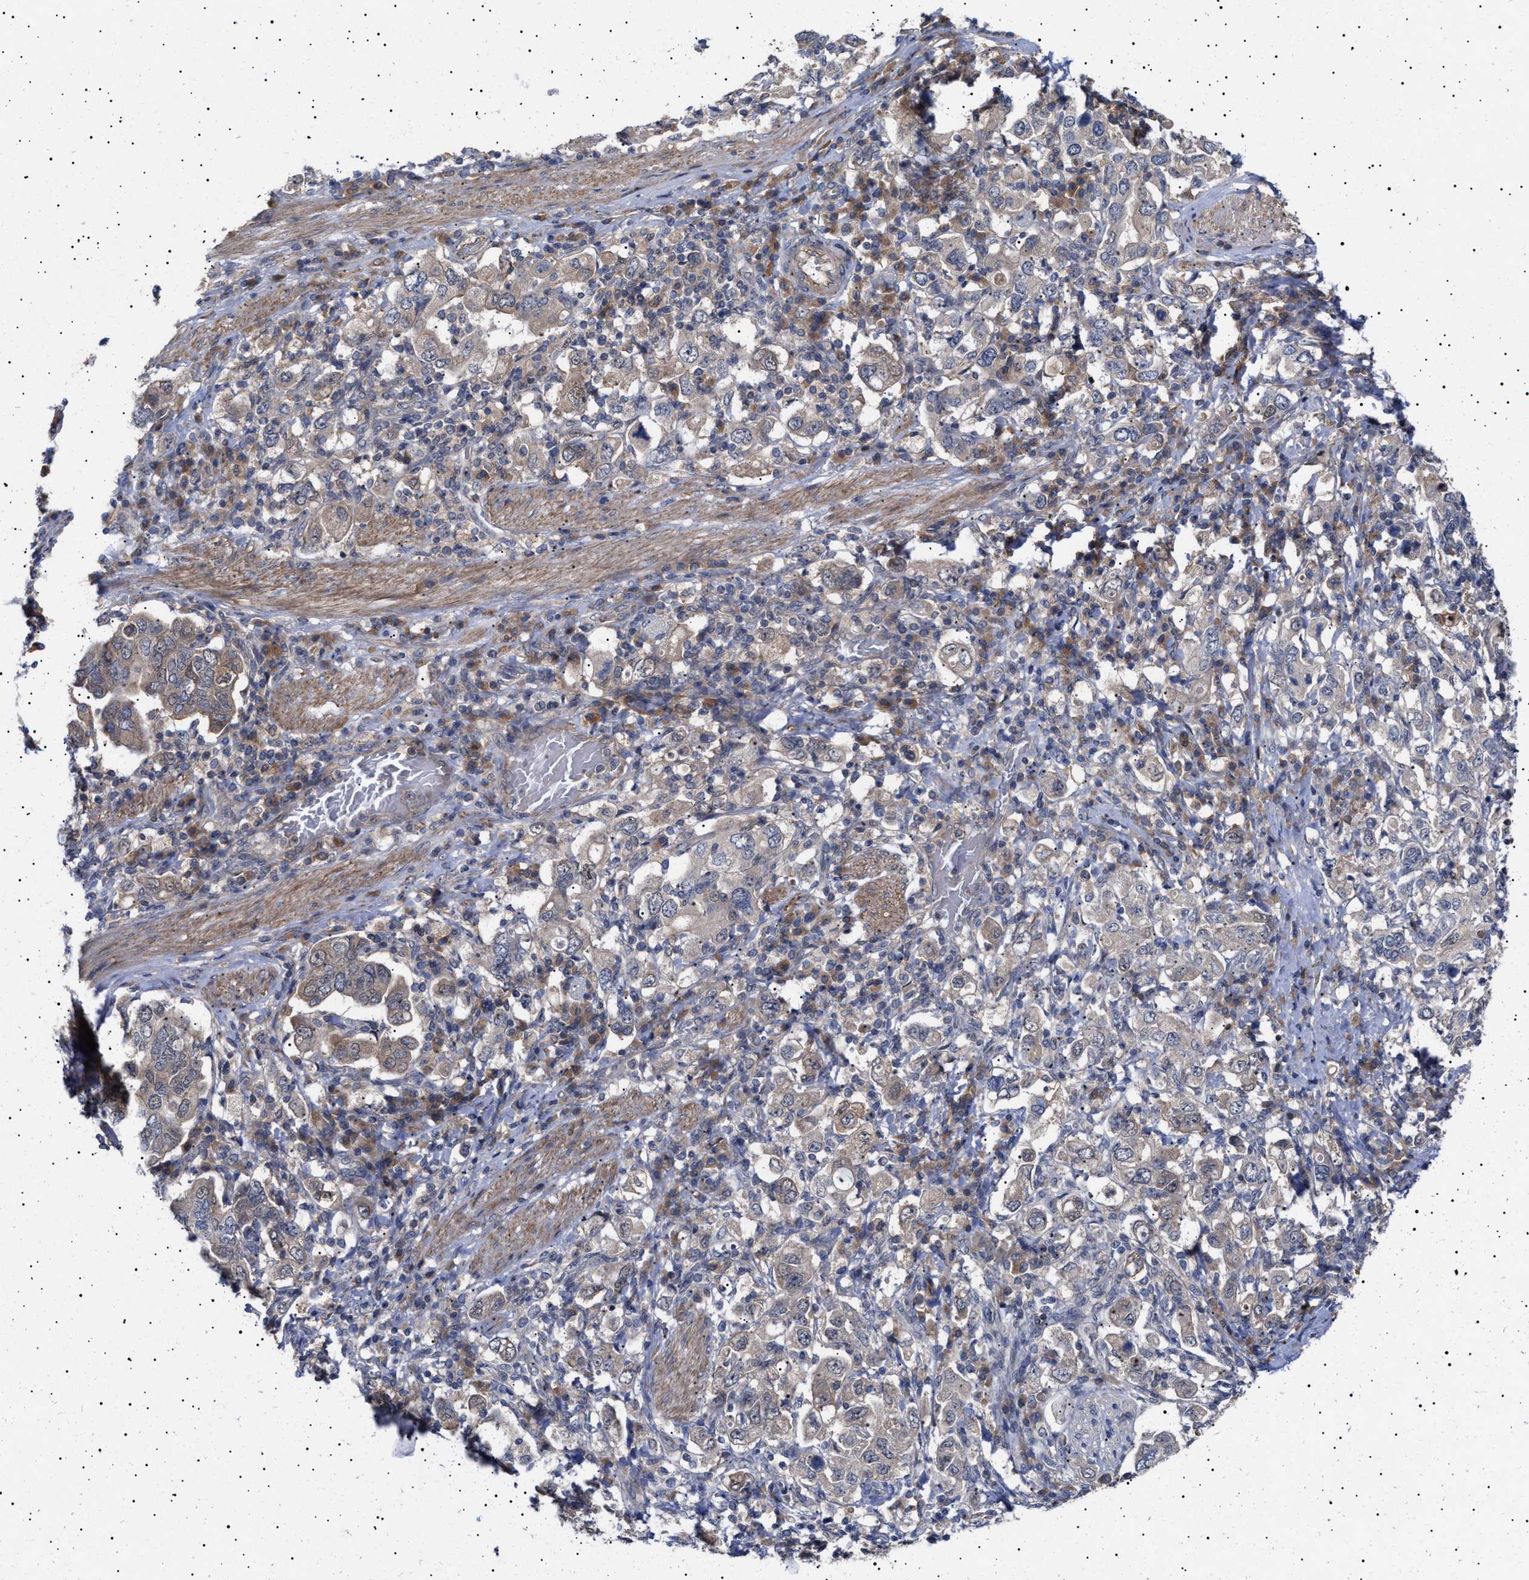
{"staining": {"intensity": "weak", "quantity": "<25%", "location": "cytoplasmic/membranous"}, "tissue": "stomach cancer", "cell_type": "Tumor cells", "image_type": "cancer", "snomed": [{"axis": "morphology", "description": "Adenocarcinoma, NOS"}, {"axis": "topography", "description": "Stomach, upper"}], "caption": "The immunohistochemistry (IHC) micrograph has no significant positivity in tumor cells of stomach adenocarcinoma tissue.", "gene": "NPLOC4", "patient": {"sex": "male", "age": 62}}